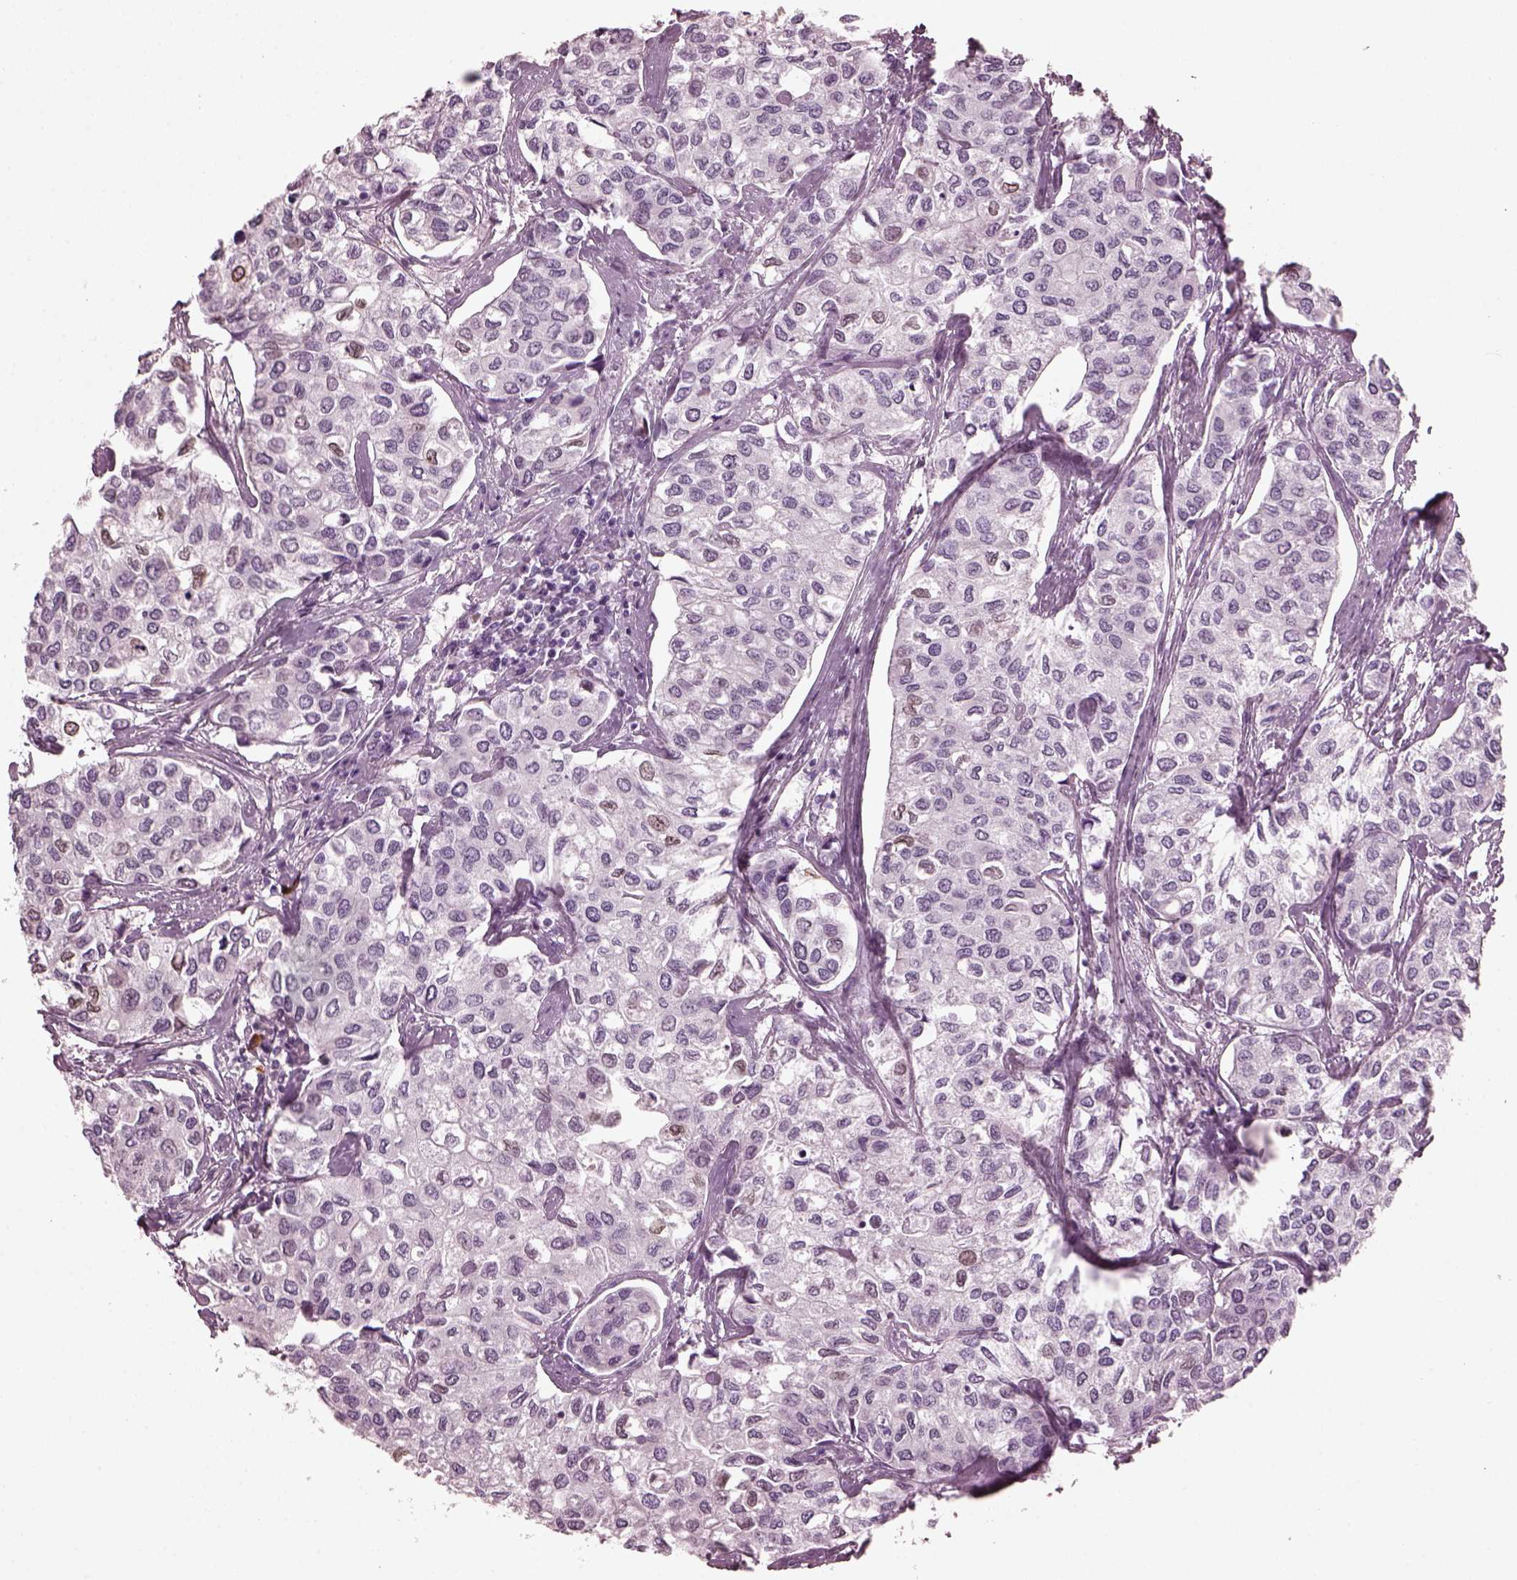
{"staining": {"intensity": "negative", "quantity": "none", "location": "none"}, "tissue": "urothelial cancer", "cell_type": "Tumor cells", "image_type": "cancer", "snomed": [{"axis": "morphology", "description": "Urothelial carcinoma, High grade"}, {"axis": "topography", "description": "Urinary bladder"}], "caption": "Tumor cells show no significant protein expression in high-grade urothelial carcinoma.", "gene": "SLC6A17", "patient": {"sex": "male", "age": 73}}